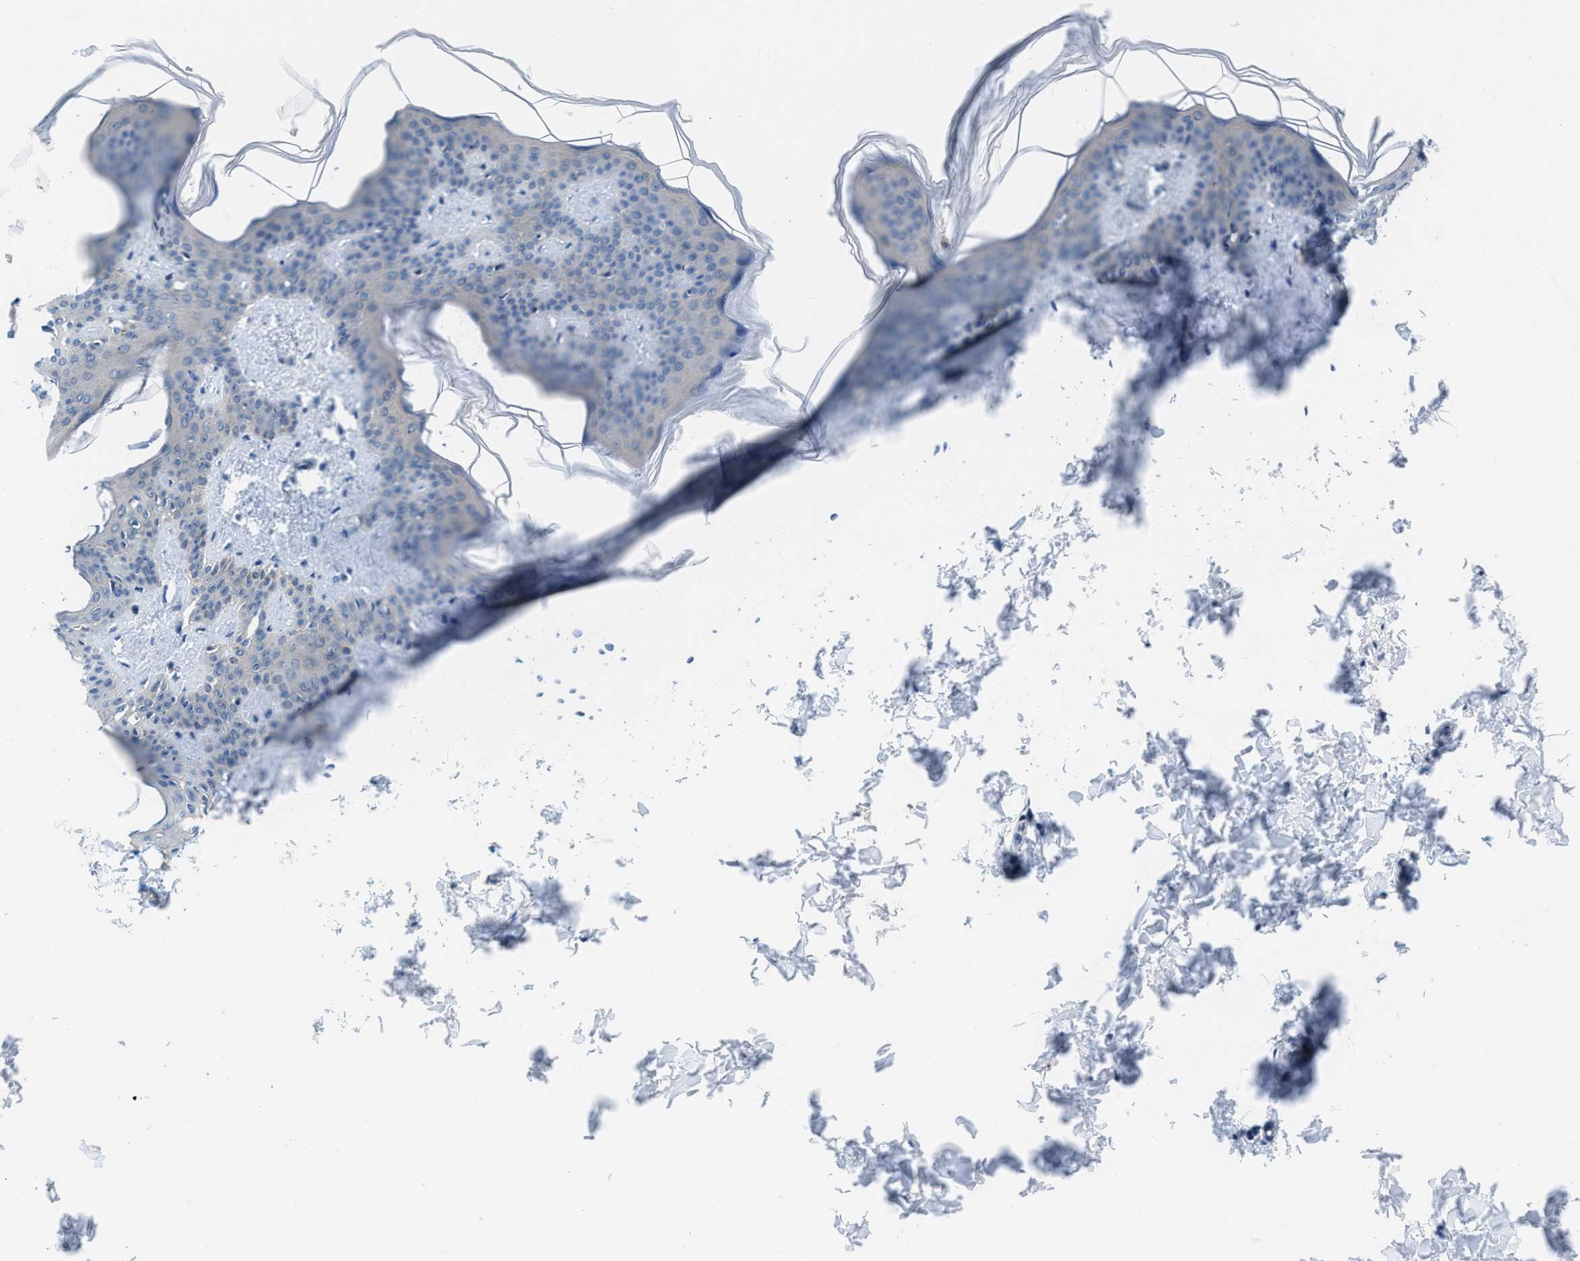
{"staining": {"intensity": "negative", "quantity": "none", "location": "none"}, "tissue": "skin", "cell_type": "Fibroblasts", "image_type": "normal", "snomed": [{"axis": "morphology", "description": "Normal tissue, NOS"}, {"axis": "topography", "description": "Skin"}], "caption": "IHC histopathology image of unremarkable human skin stained for a protein (brown), which displays no staining in fibroblasts.", "gene": "NUDT5", "patient": {"sex": "female", "age": 17}}